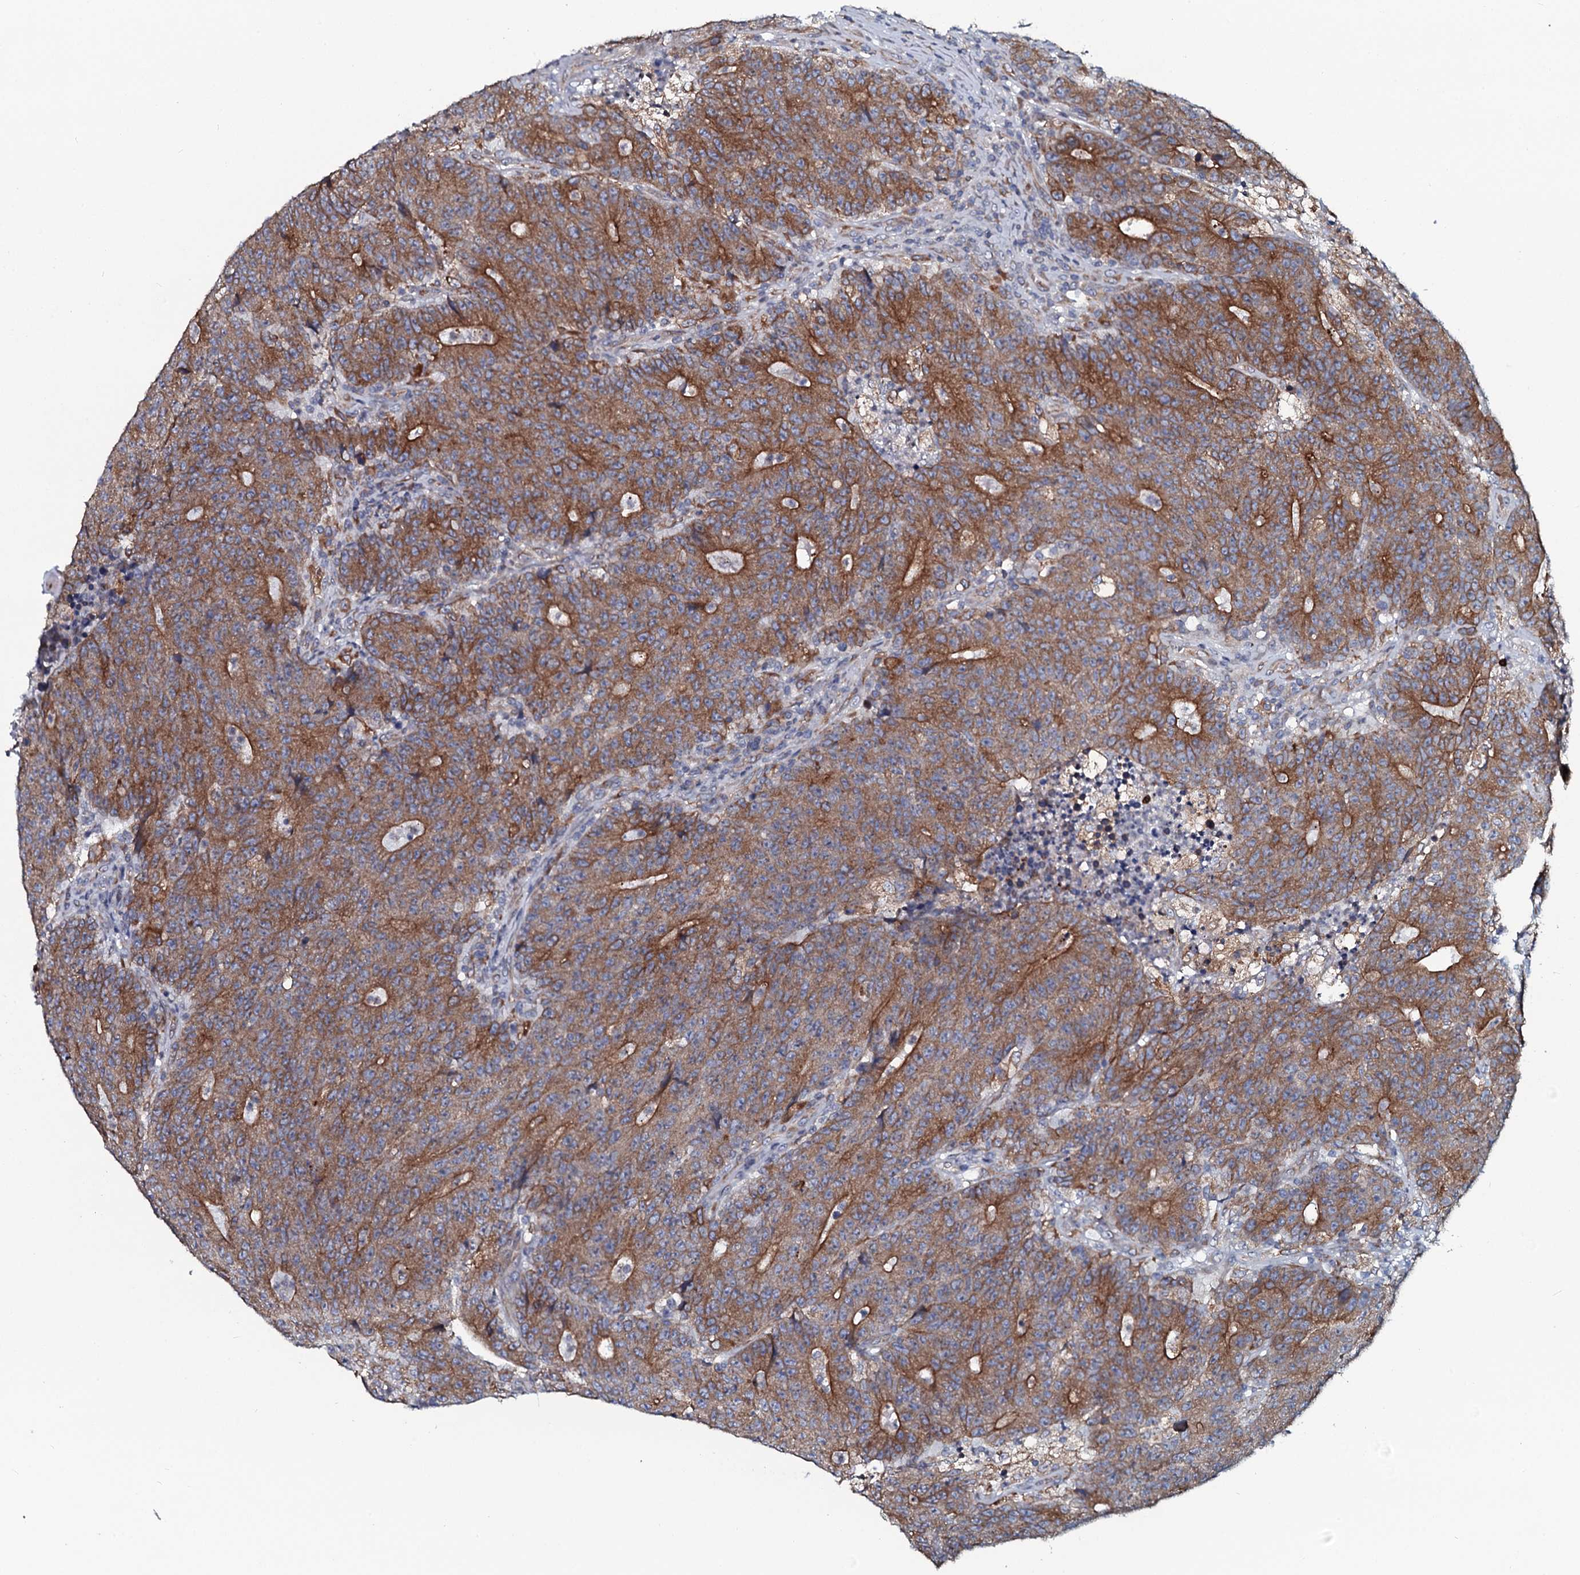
{"staining": {"intensity": "moderate", "quantity": ">75%", "location": "cytoplasmic/membranous"}, "tissue": "colorectal cancer", "cell_type": "Tumor cells", "image_type": "cancer", "snomed": [{"axis": "morphology", "description": "Adenocarcinoma, NOS"}, {"axis": "topography", "description": "Colon"}], "caption": "Immunohistochemical staining of human colorectal cancer displays moderate cytoplasmic/membranous protein staining in approximately >75% of tumor cells. Nuclei are stained in blue.", "gene": "TMEM151A", "patient": {"sex": "female", "age": 75}}